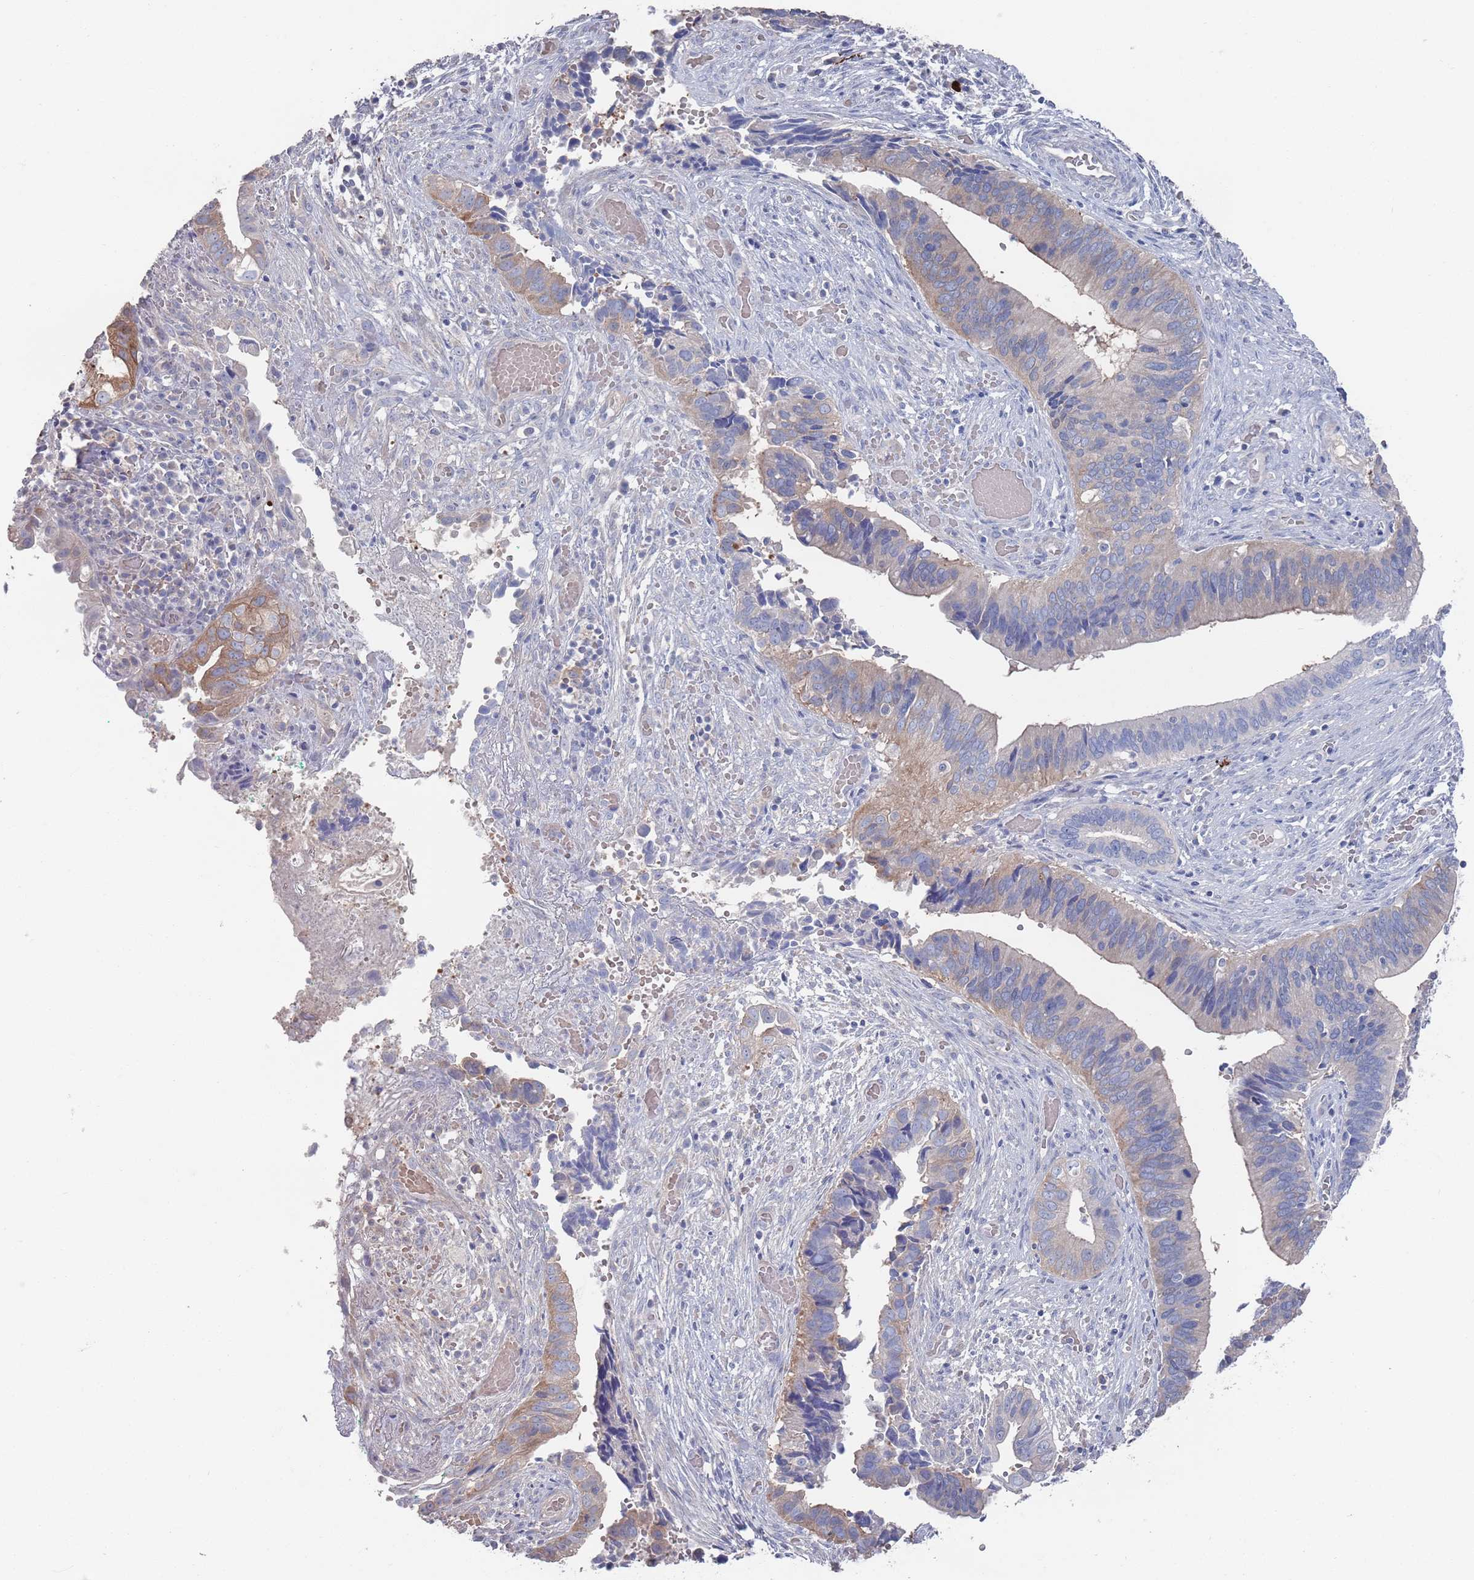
{"staining": {"intensity": "weak", "quantity": "<25%", "location": "cytoplasmic/membranous"}, "tissue": "cervical cancer", "cell_type": "Tumor cells", "image_type": "cancer", "snomed": [{"axis": "morphology", "description": "Adenocarcinoma, NOS"}, {"axis": "topography", "description": "Cervix"}], "caption": "This image is of adenocarcinoma (cervical) stained with immunohistochemistry (IHC) to label a protein in brown with the nuclei are counter-stained blue. There is no positivity in tumor cells.", "gene": "TMCO3", "patient": {"sex": "female", "age": 42}}